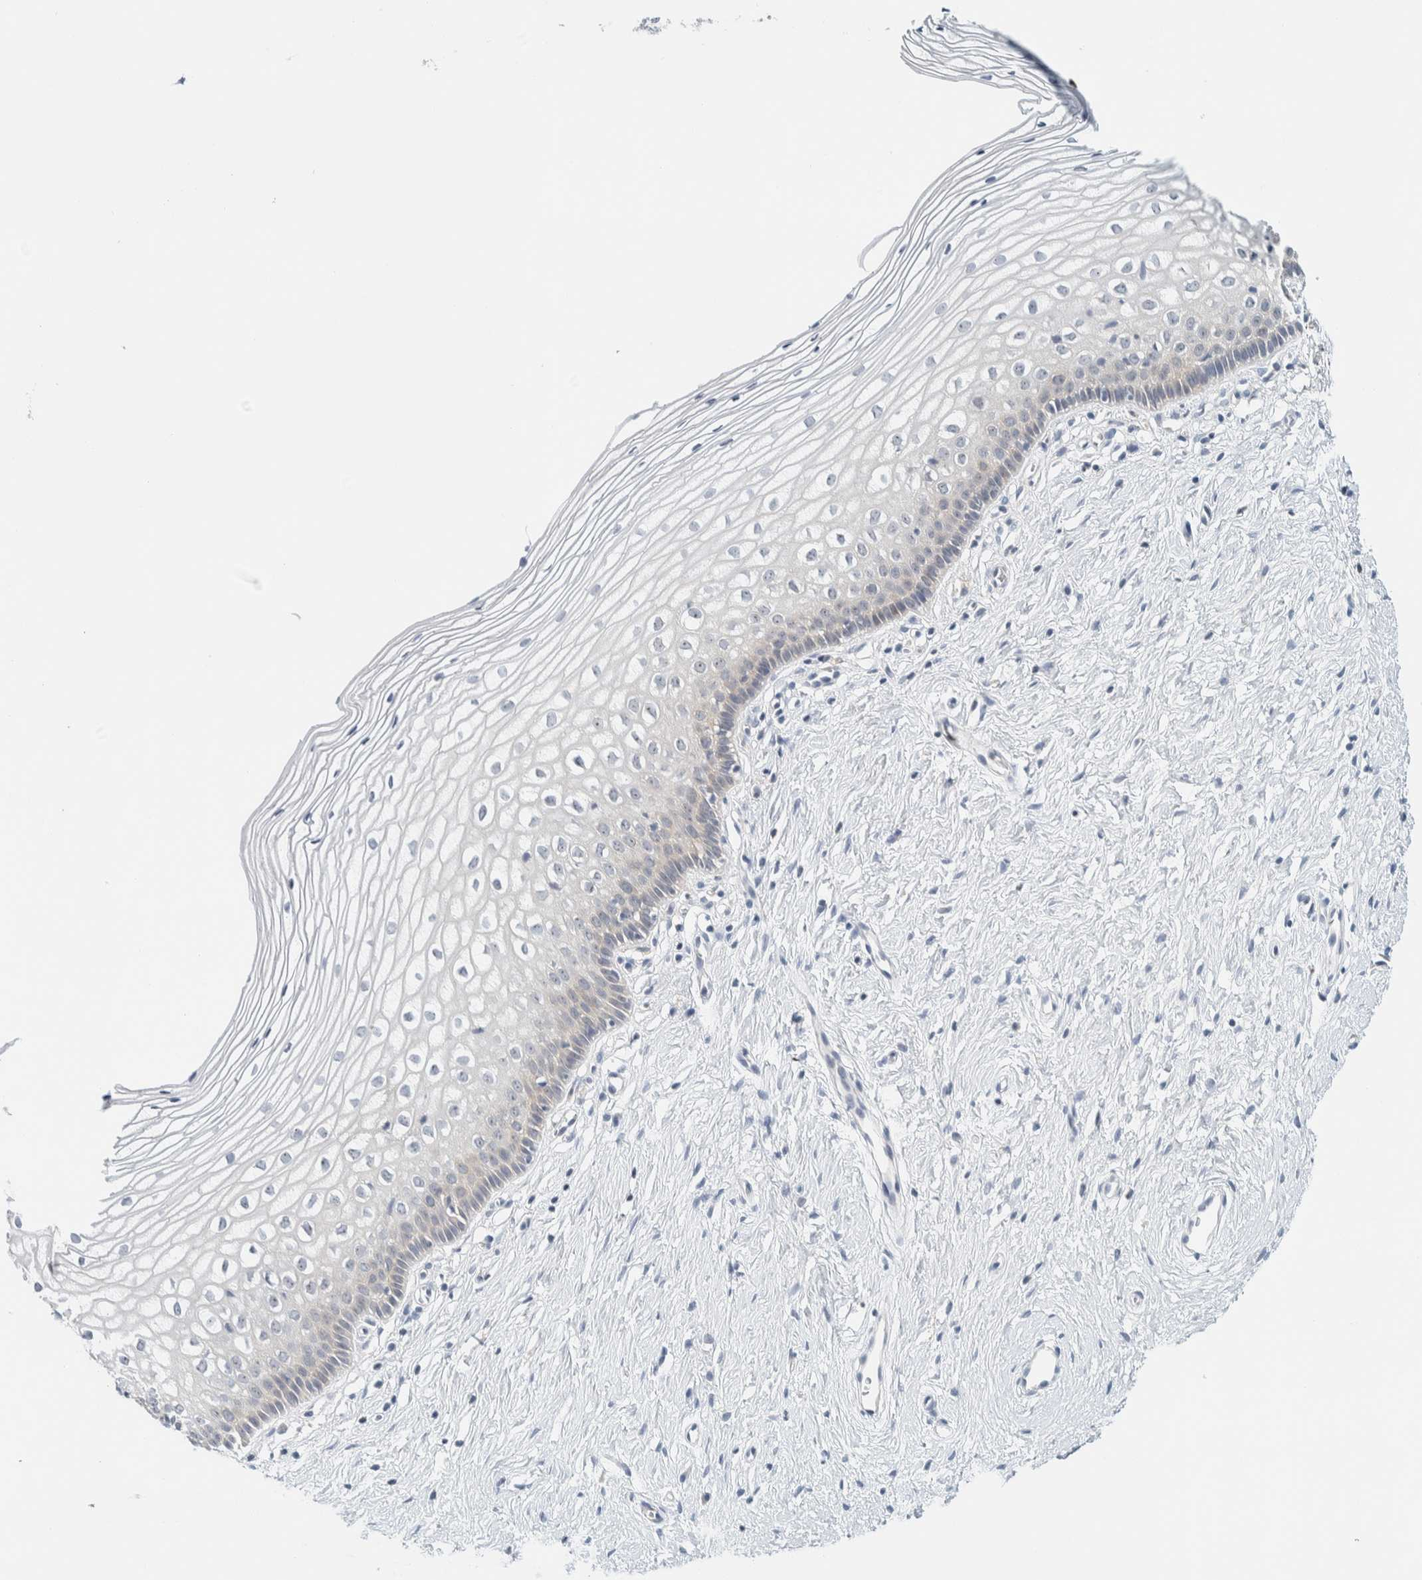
{"staining": {"intensity": "weak", "quantity": "<25%", "location": "nuclear"}, "tissue": "cervix", "cell_type": "Squamous epithelial cells", "image_type": "normal", "snomed": [{"axis": "morphology", "description": "Normal tissue, NOS"}, {"axis": "topography", "description": "Cervix"}], "caption": "Immunohistochemistry of normal cervix demonstrates no positivity in squamous epithelial cells.", "gene": "NDE1", "patient": {"sex": "female", "age": 27}}